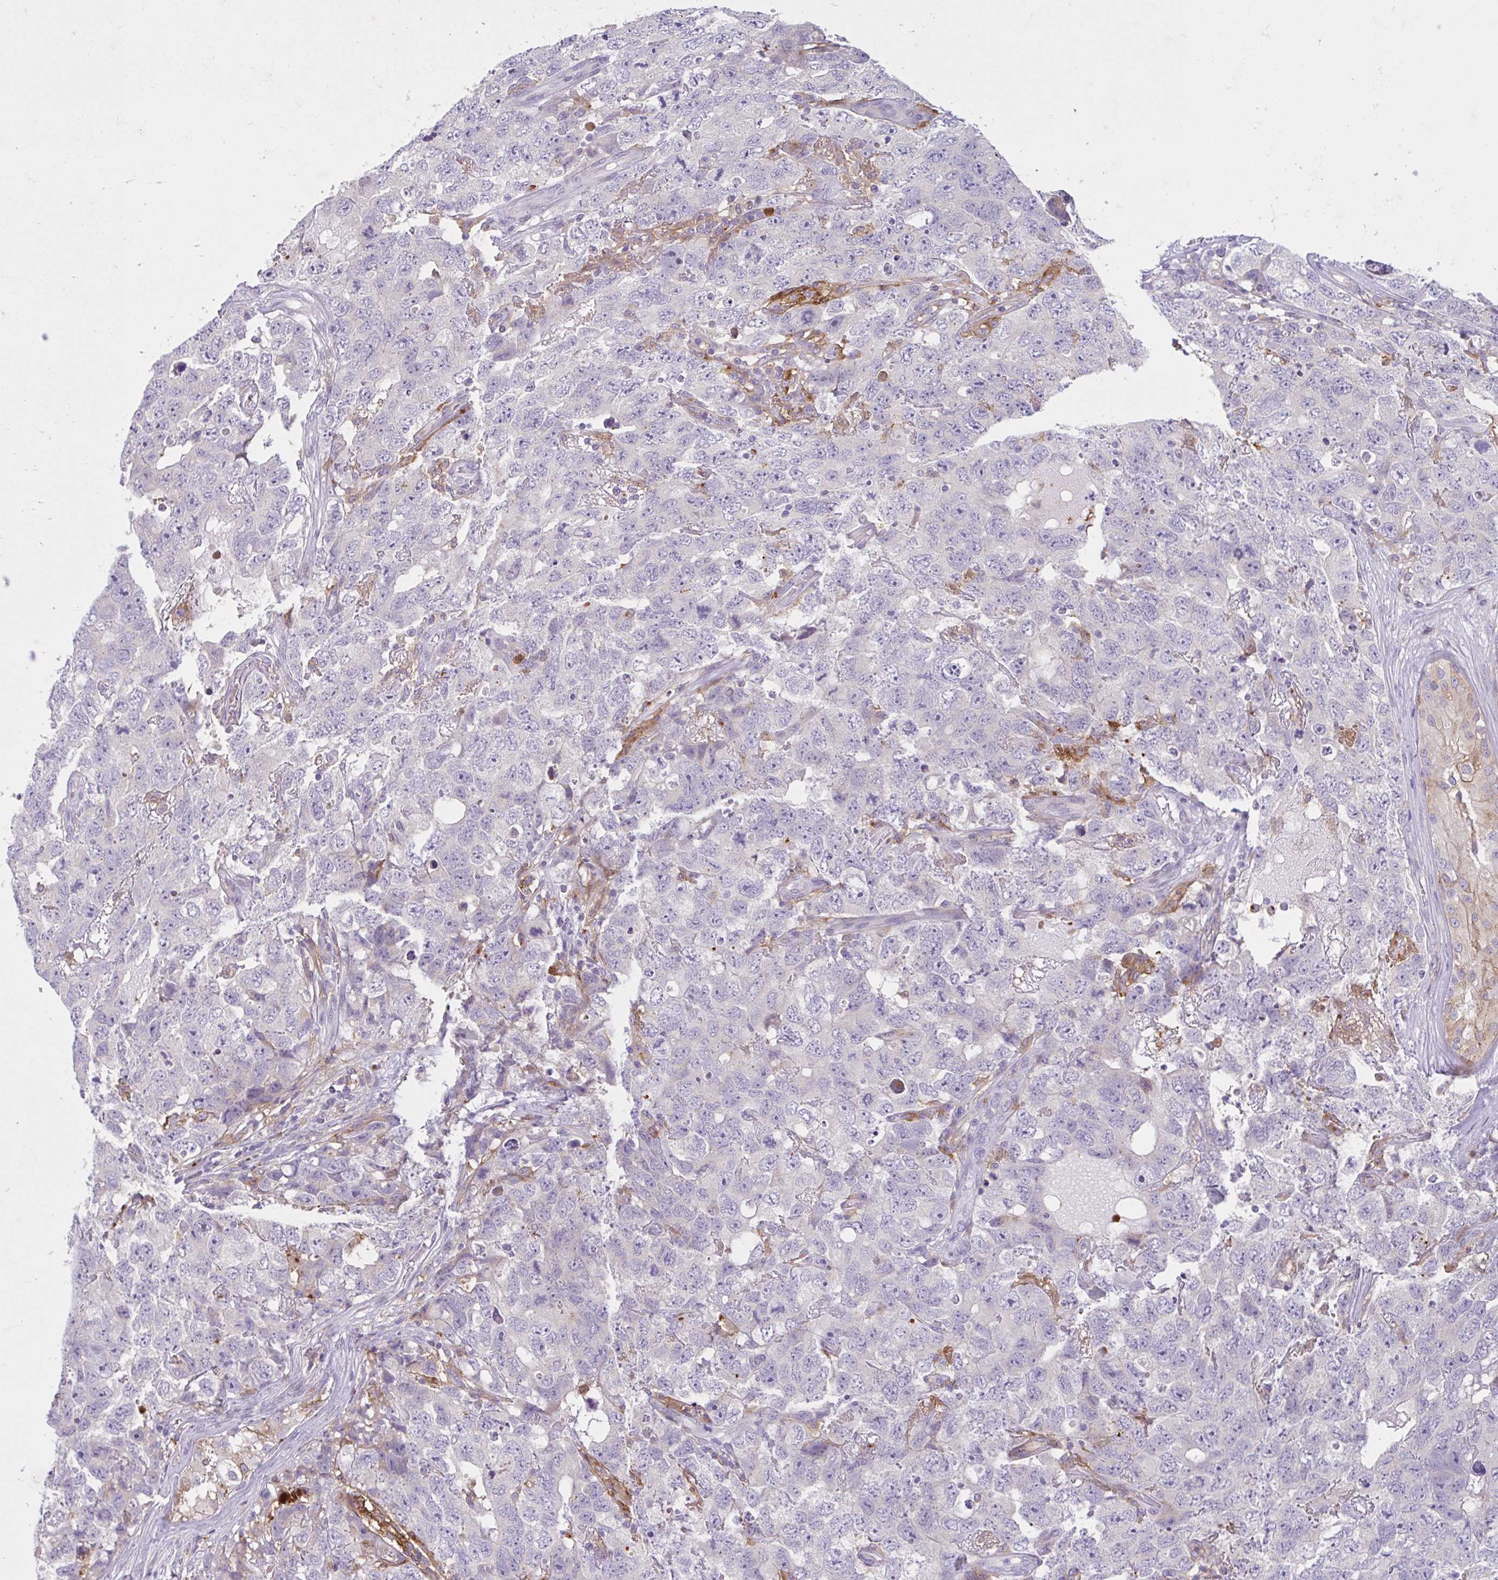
{"staining": {"intensity": "negative", "quantity": "none", "location": "none"}, "tissue": "testis cancer", "cell_type": "Tumor cells", "image_type": "cancer", "snomed": [{"axis": "morphology", "description": "Carcinoma, Embryonal, NOS"}, {"axis": "topography", "description": "Testis"}], "caption": "This photomicrograph is of embryonal carcinoma (testis) stained with IHC to label a protein in brown with the nuclei are counter-stained blue. There is no positivity in tumor cells.", "gene": "CEP120", "patient": {"sex": "male", "age": 22}}